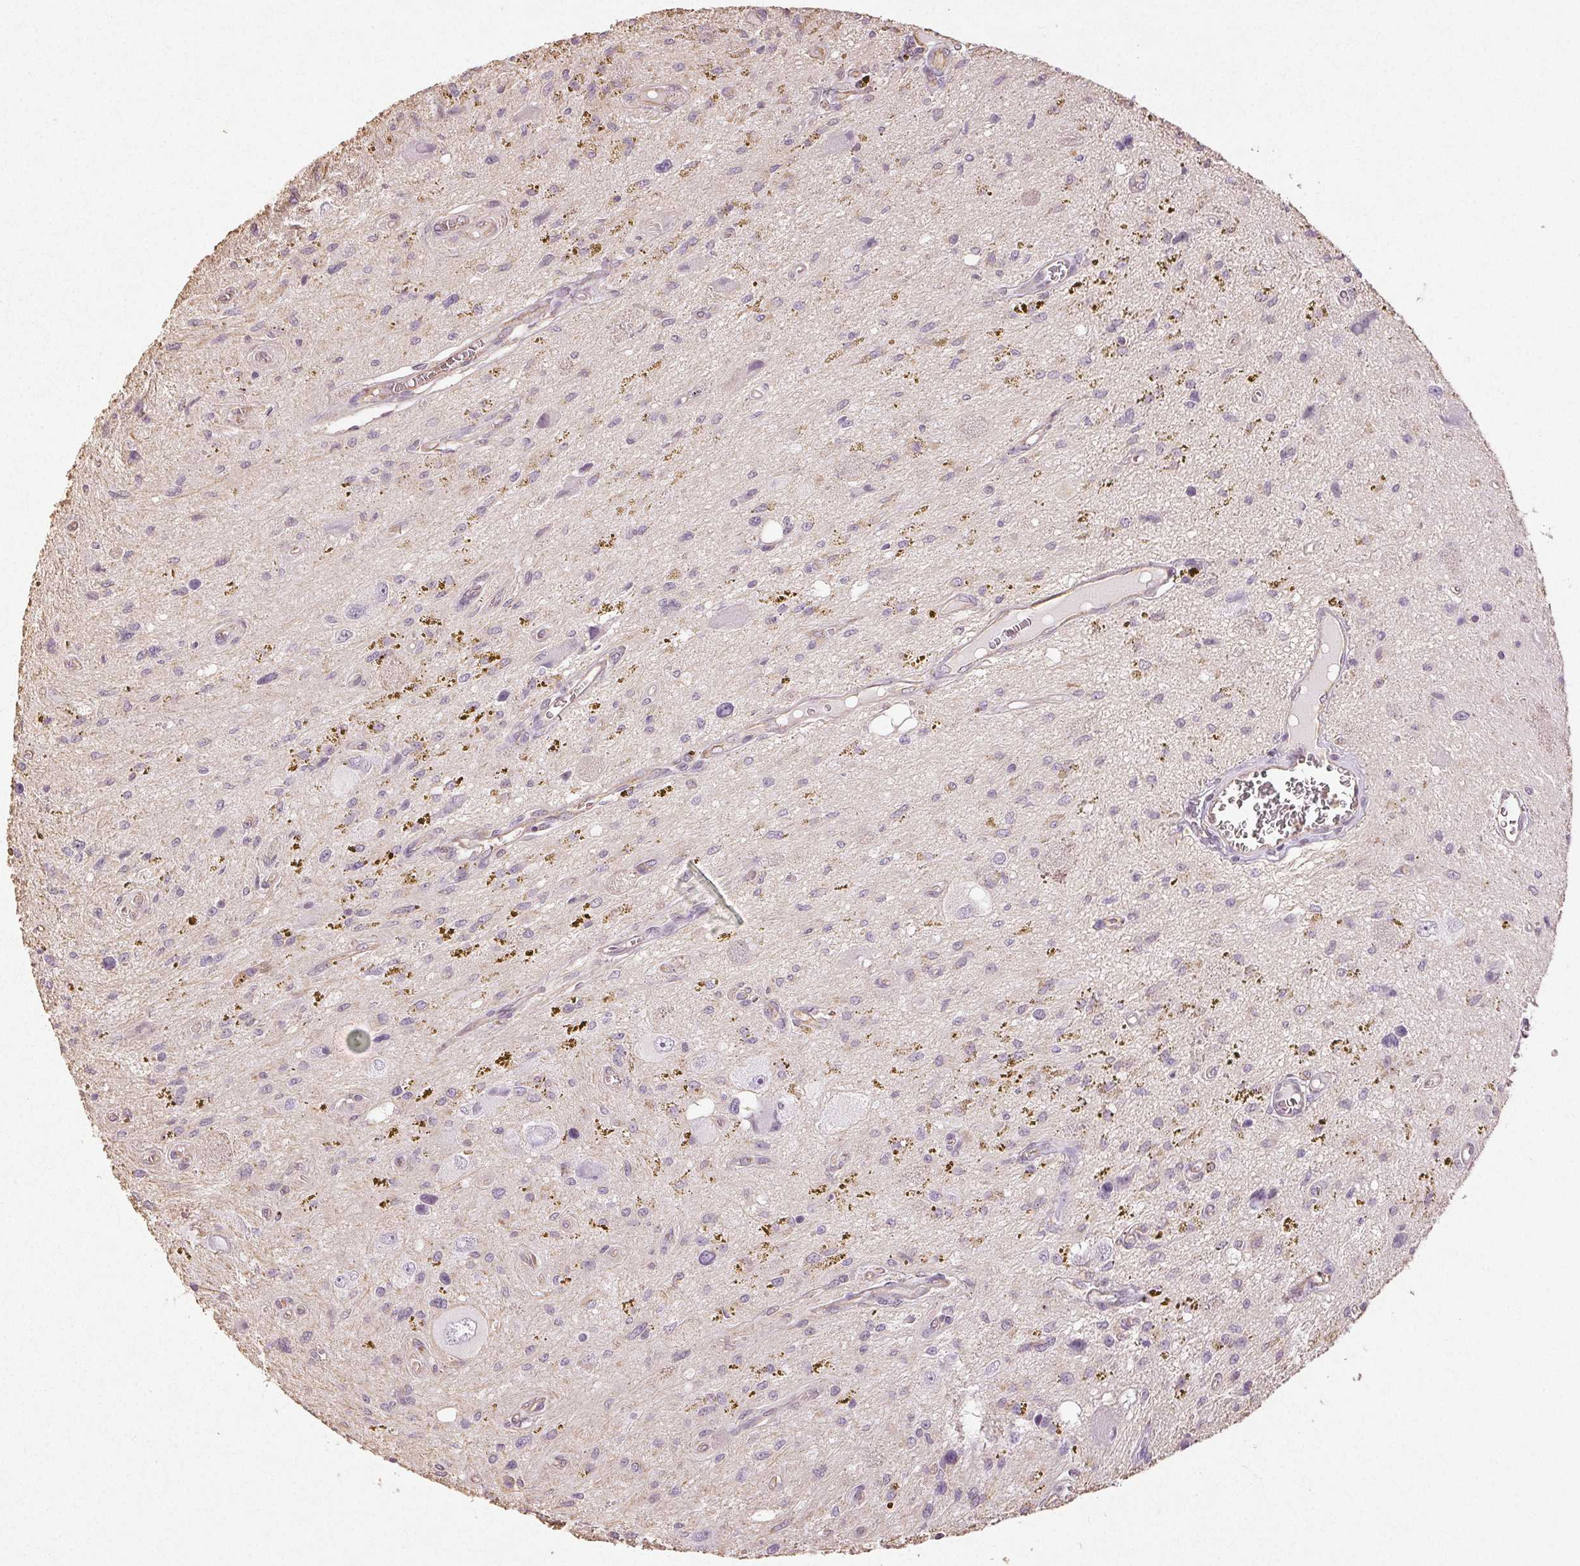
{"staining": {"intensity": "negative", "quantity": "none", "location": "none"}, "tissue": "glioma", "cell_type": "Tumor cells", "image_type": "cancer", "snomed": [{"axis": "morphology", "description": "Glioma, malignant, Low grade"}, {"axis": "topography", "description": "Cerebellum"}], "caption": "Glioma stained for a protein using immunohistochemistry (IHC) demonstrates no staining tumor cells.", "gene": "COL7A1", "patient": {"sex": "female", "age": 14}}